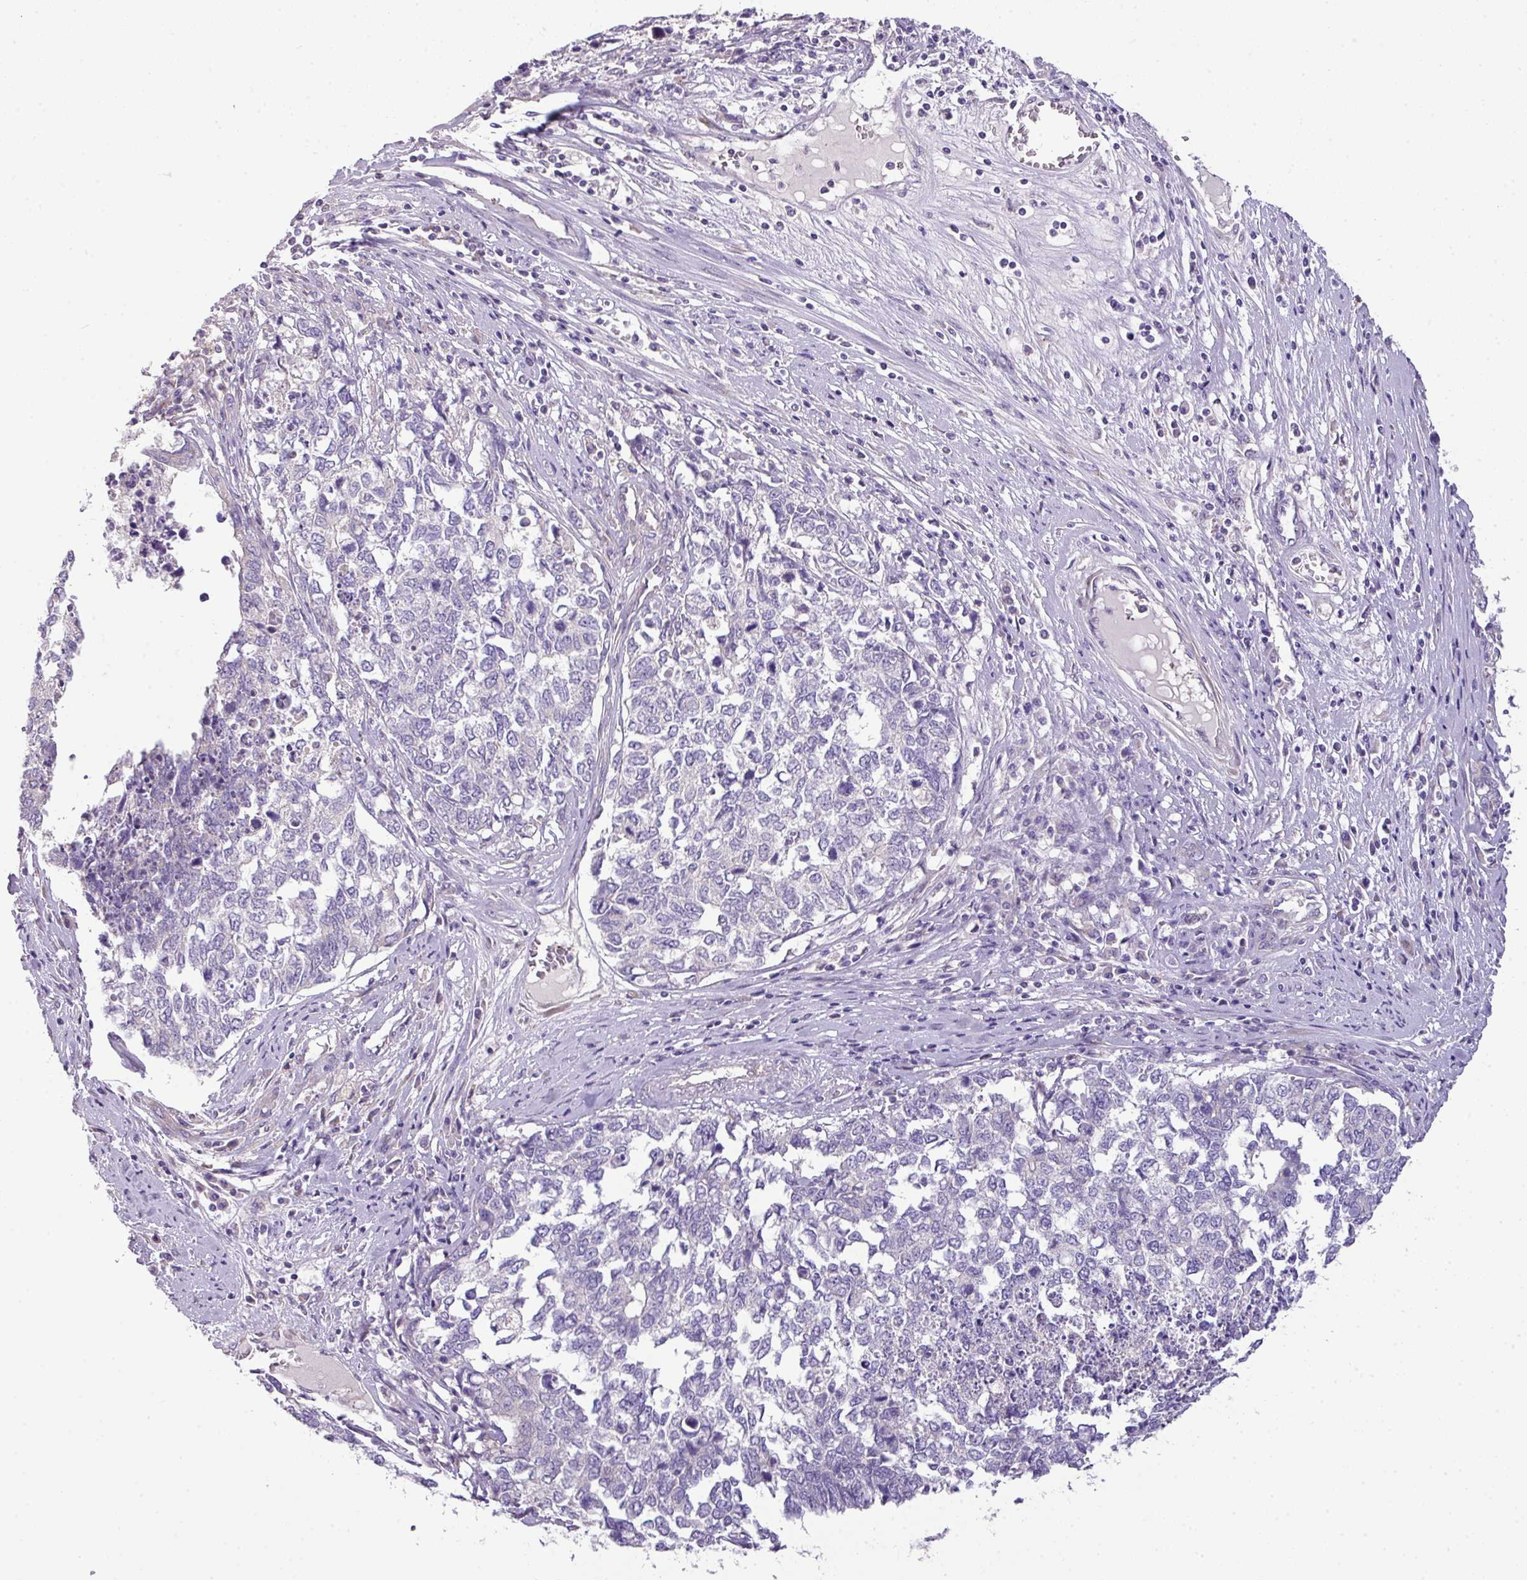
{"staining": {"intensity": "negative", "quantity": "none", "location": "none"}, "tissue": "cervical cancer", "cell_type": "Tumor cells", "image_type": "cancer", "snomed": [{"axis": "morphology", "description": "Squamous cell carcinoma, NOS"}, {"axis": "topography", "description": "Cervix"}], "caption": "A histopathology image of human cervical squamous cell carcinoma is negative for staining in tumor cells.", "gene": "PIK3R5", "patient": {"sex": "female", "age": 63}}